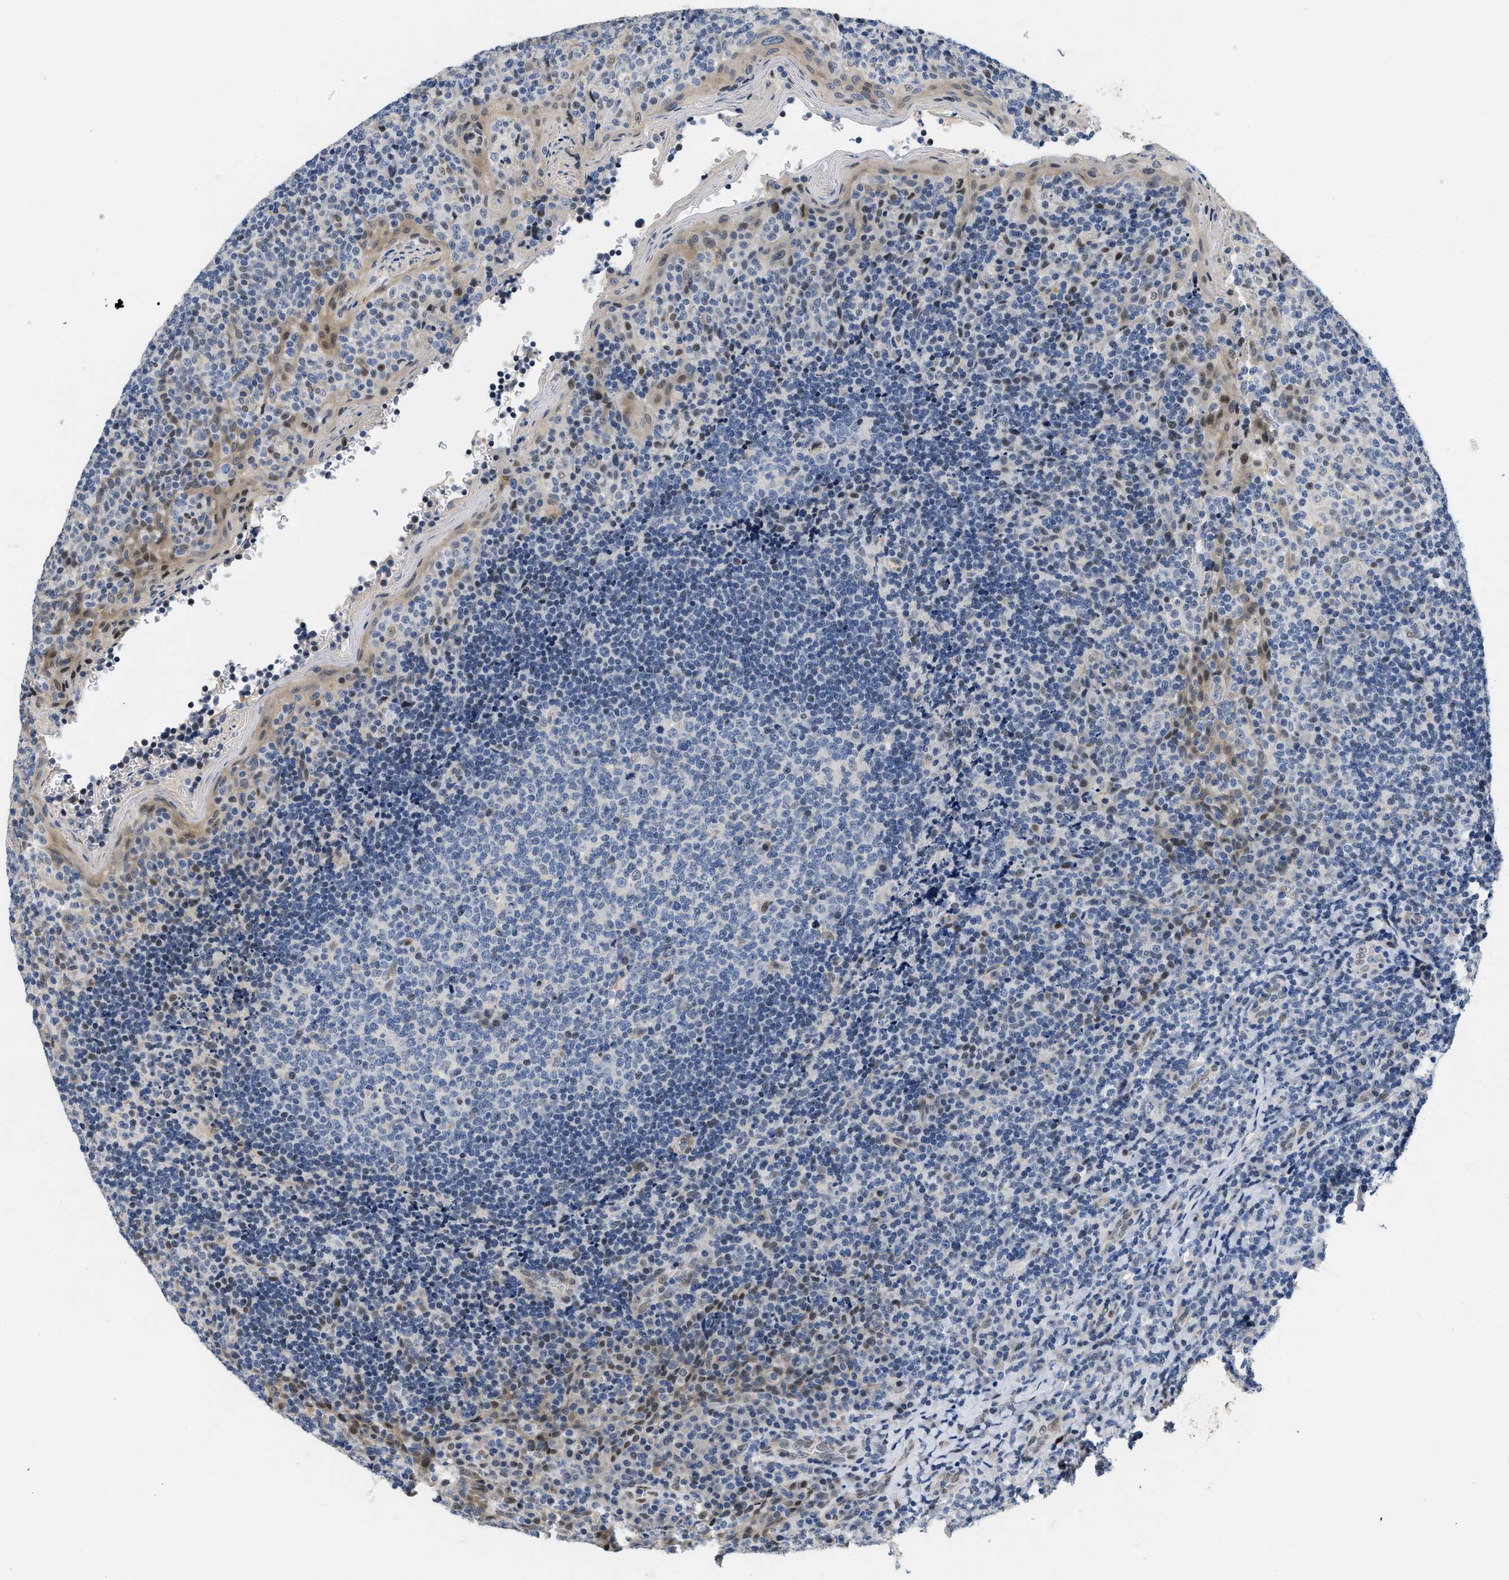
{"staining": {"intensity": "negative", "quantity": "none", "location": "none"}, "tissue": "tonsil", "cell_type": "Germinal center cells", "image_type": "normal", "snomed": [{"axis": "morphology", "description": "Normal tissue, NOS"}, {"axis": "topography", "description": "Tonsil"}], "caption": "Photomicrograph shows no protein staining in germinal center cells of benign tonsil. (DAB (3,3'-diaminobenzidine) immunohistochemistry, high magnification).", "gene": "VIP", "patient": {"sex": "male", "age": 17}}